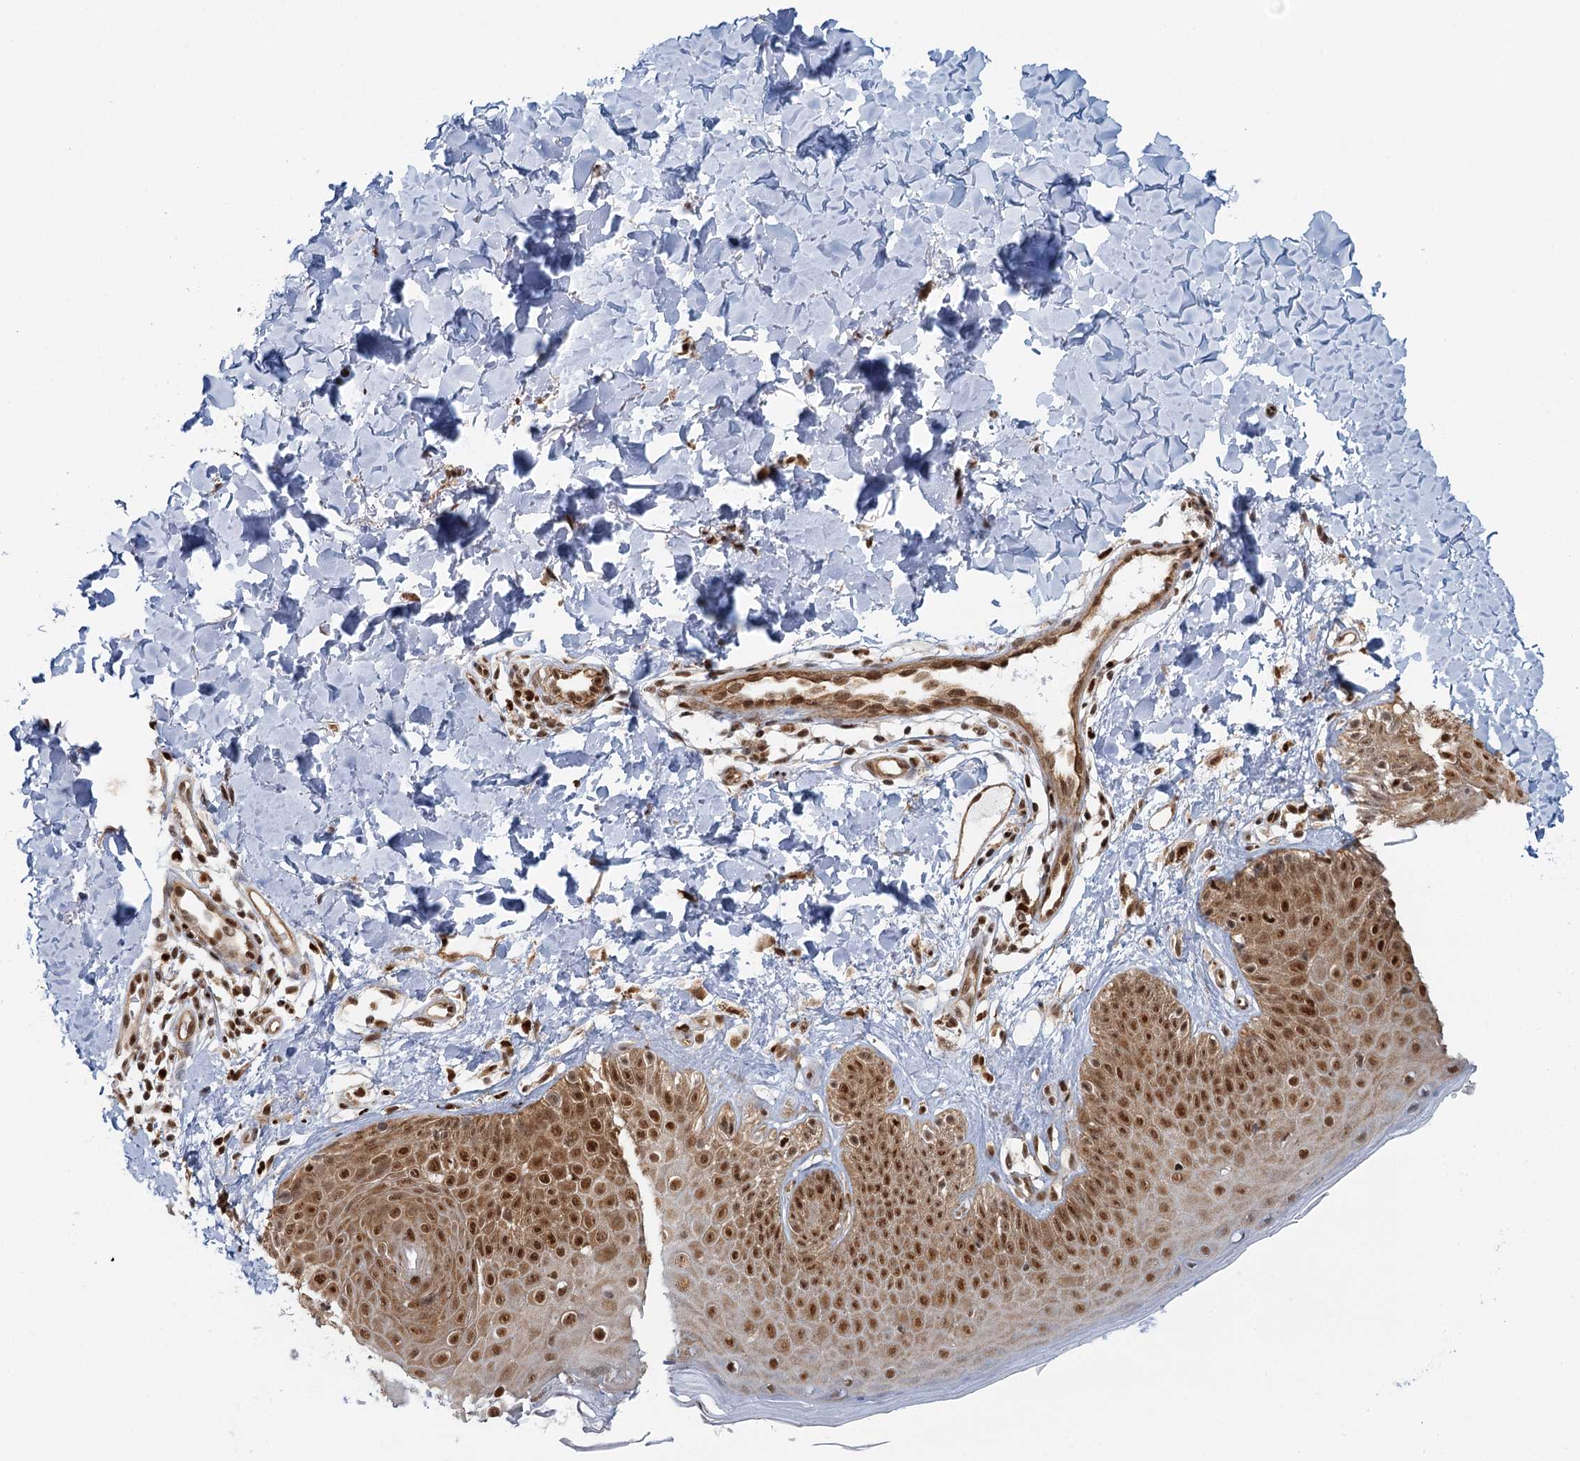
{"staining": {"intensity": "strong", "quantity": ">75%", "location": "nuclear"}, "tissue": "skin", "cell_type": "Fibroblasts", "image_type": "normal", "snomed": [{"axis": "morphology", "description": "Normal tissue, NOS"}, {"axis": "topography", "description": "Skin"}], "caption": "Protein staining exhibits strong nuclear staining in approximately >75% of fibroblasts in normal skin. (DAB IHC with brightfield microscopy, high magnification).", "gene": "GPATCH11", "patient": {"sex": "male", "age": 52}}